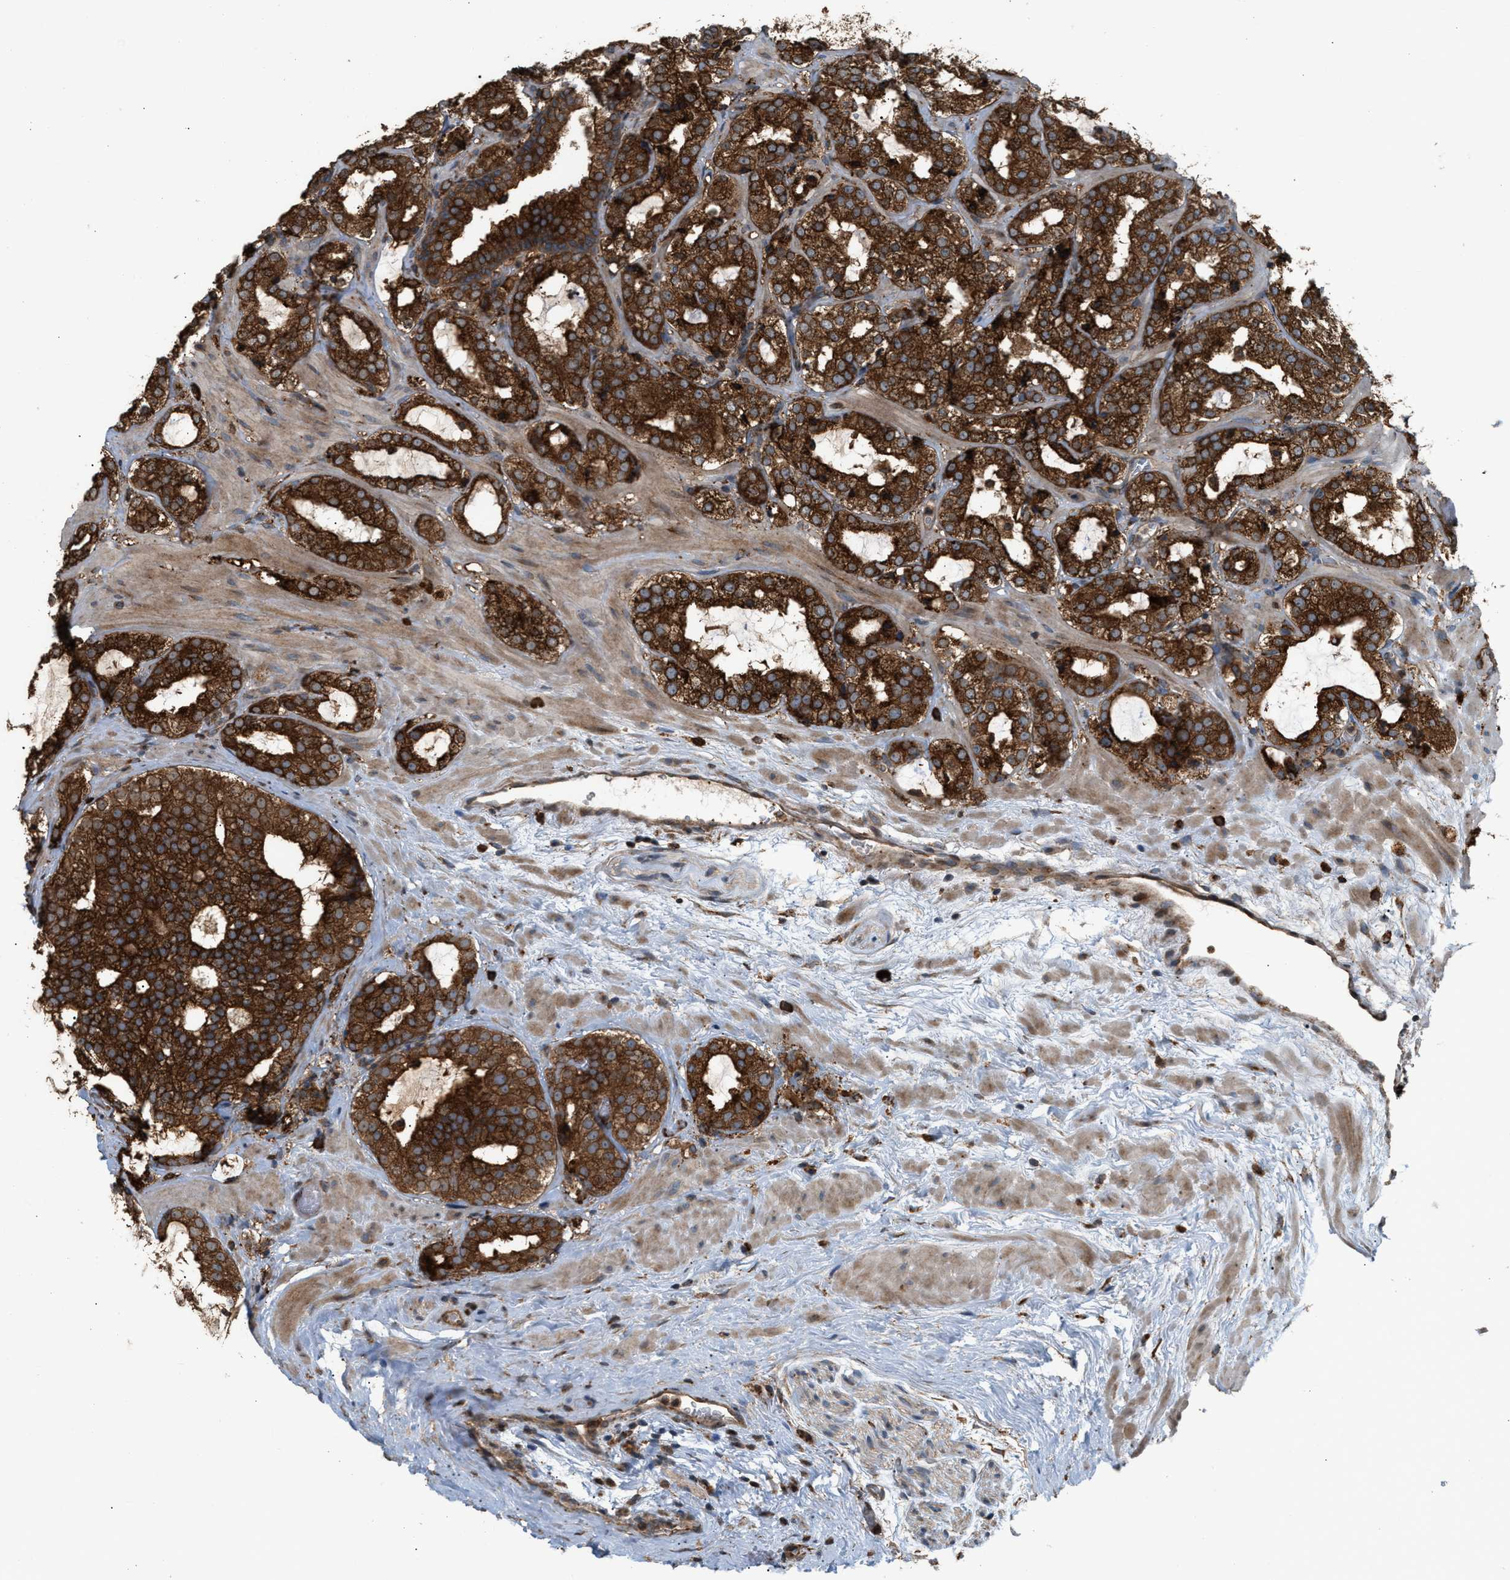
{"staining": {"intensity": "strong", "quantity": ">75%", "location": "cytoplasmic/membranous"}, "tissue": "prostate cancer", "cell_type": "Tumor cells", "image_type": "cancer", "snomed": [{"axis": "morphology", "description": "Adenocarcinoma, High grade"}, {"axis": "topography", "description": "Prostate"}], "caption": "Brown immunohistochemical staining in high-grade adenocarcinoma (prostate) displays strong cytoplasmic/membranous expression in approximately >75% of tumor cells. The protein is shown in brown color, while the nuclei are stained blue.", "gene": "BAIAP2L1", "patient": {"sex": "male", "age": 64}}